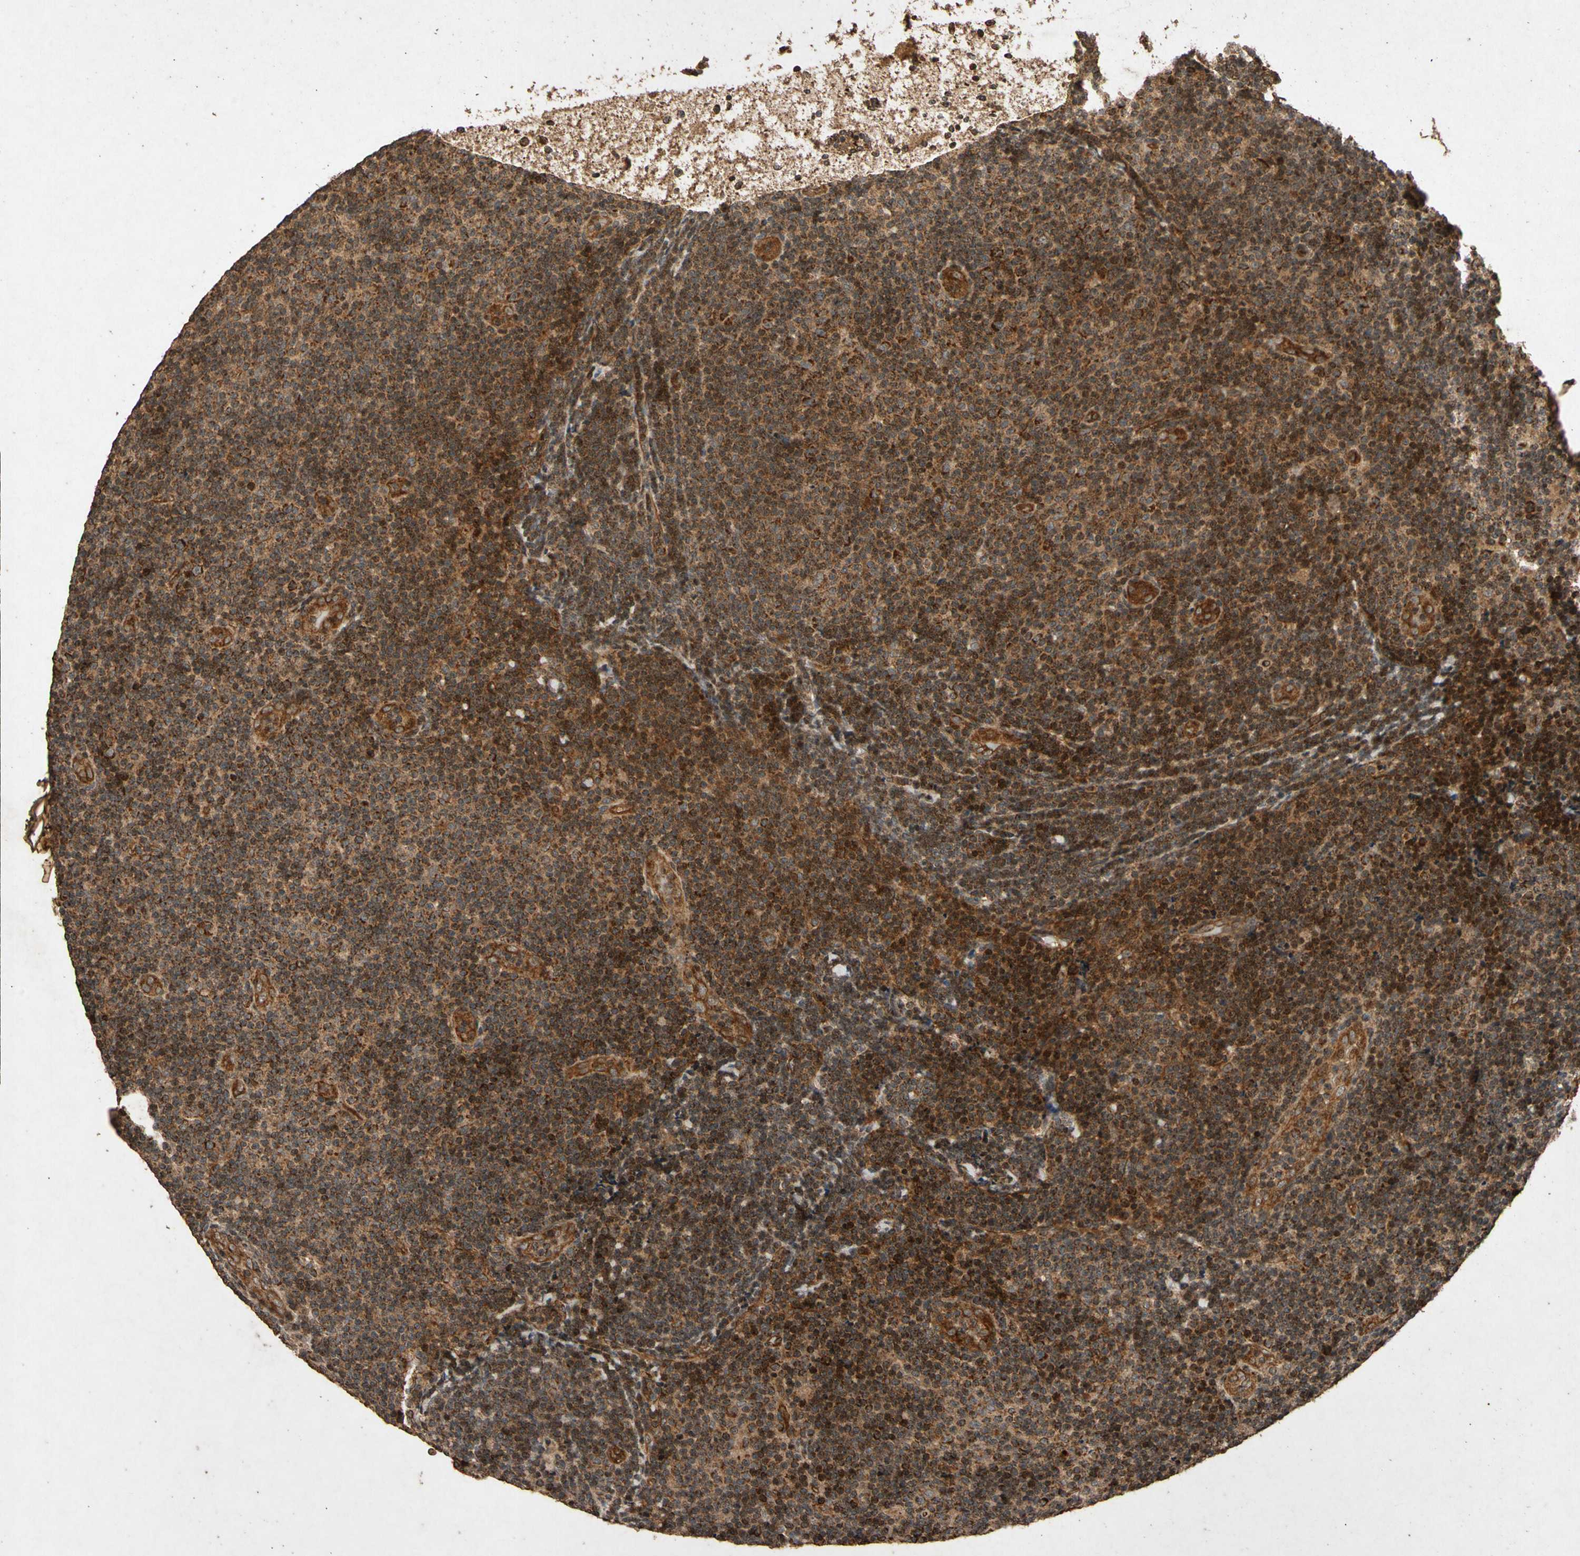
{"staining": {"intensity": "strong", "quantity": ">75%", "location": "cytoplasmic/membranous"}, "tissue": "lymphoma", "cell_type": "Tumor cells", "image_type": "cancer", "snomed": [{"axis": "morphology", "description": "Malignant lymphoma, non-Hodgkin's type, Low grade"}, {"axis": "topography", "description": "Lymph node"}], "caption": "IHC image of neoplastic tissue: human malignant lymphoma, non-Hodgkin's type (low-grade) stained using immunohistochemistry reveals high levels of strong protein expression localized specifically in the cytoplasmic/membranous of tumor cells, appearing as a cytoplasmic/membranous brown color.", "gene": "TXN2", "patient": {"sex": "male", "age": 83}}